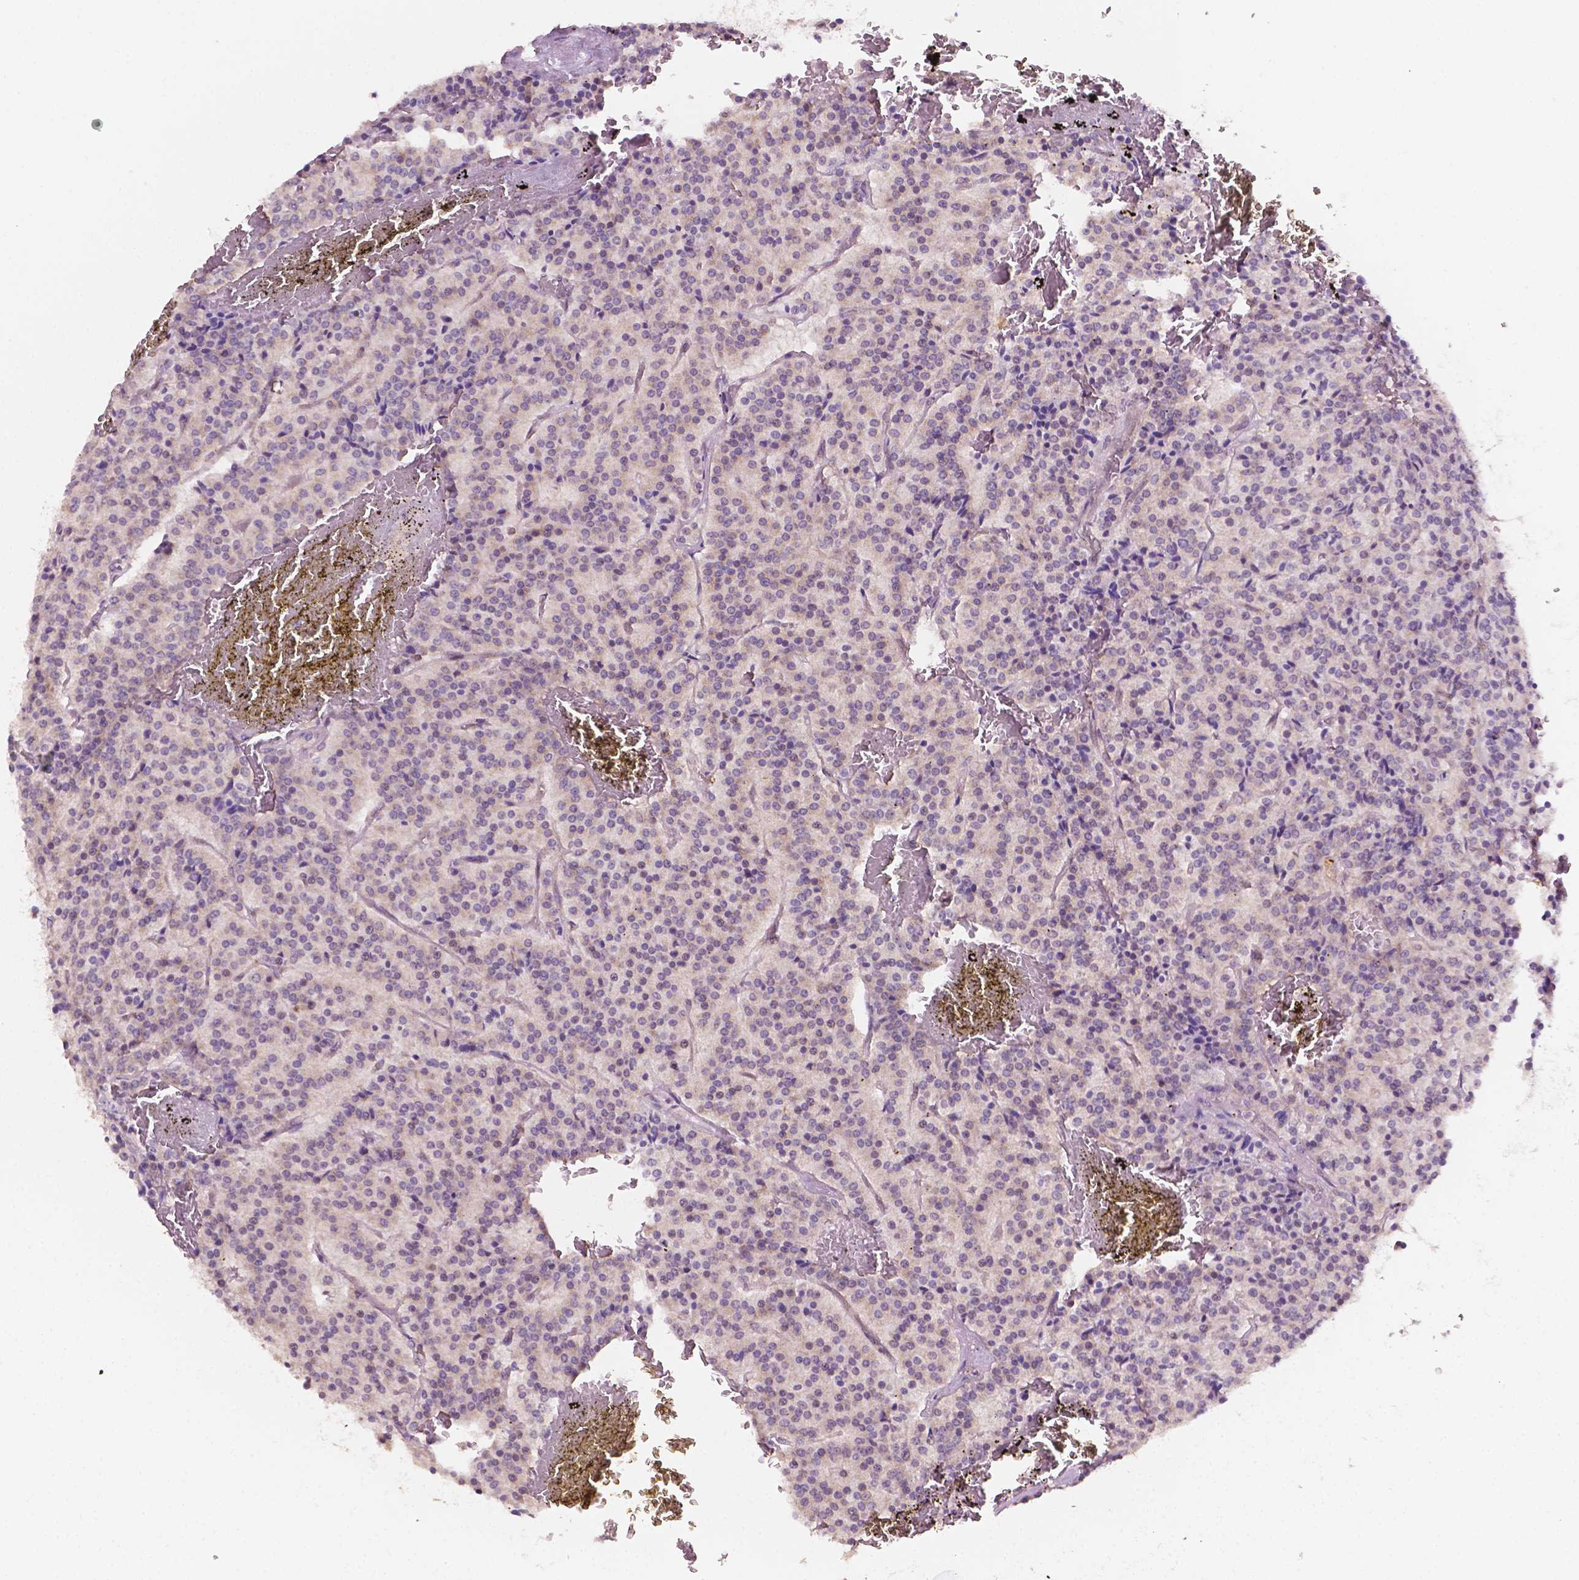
{"staining": {"intensity": "weak", "quantity": "<25%", "location": "cytoplasmic/membranous"}, "tissue": "carcinoid", "cell_type": "Tumor cells", "image_type": "cancer", "snomed": [{"axis": "morphology", "description": "Carcinoid, malignant, NOS"}, {"axis": "topography", "description": "Lung"}], "caption": "Tumor cells show no significant protein staining in carcinoid (malignant).", "gene": "EBAG9", "patient": {"sex": "male", "age": 70}}